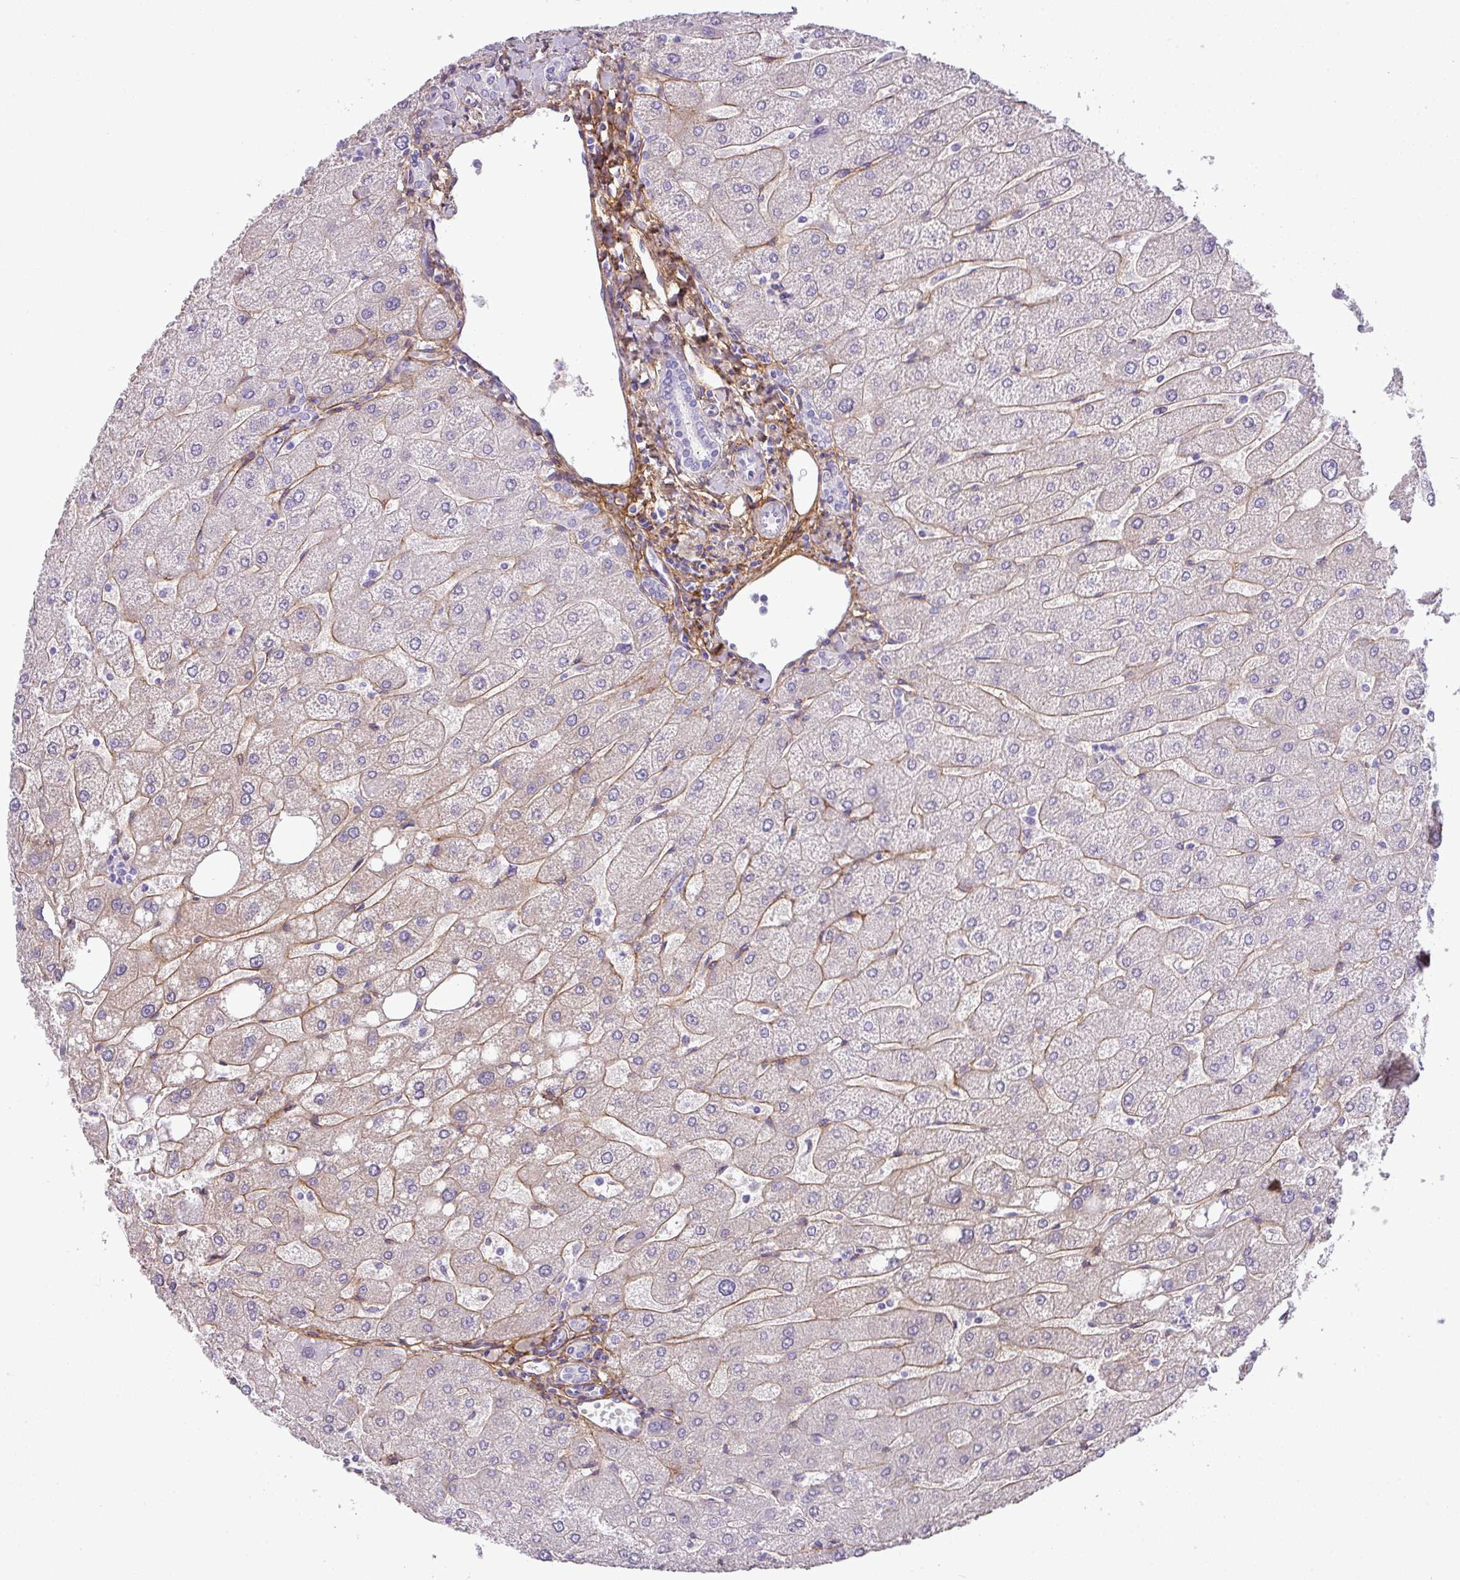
{"staining": {"intensity": "negative", "quantity": "none", "location": "none"}, "tissue": "liver", "cell_type": "Cholangiocytes", "image_type": "normal", "snomed": [{"axis": "morphology", "description": "Normal tissue, NOS"}, {"axis": "topography", "description": "Liver"}], "caption": "Cholangiocytes are negative for brown protein staining in normal liver. Nuclei are stained in blue.", "gene": "PARD6G", "patient": {"sex": "male", "age": 67}}